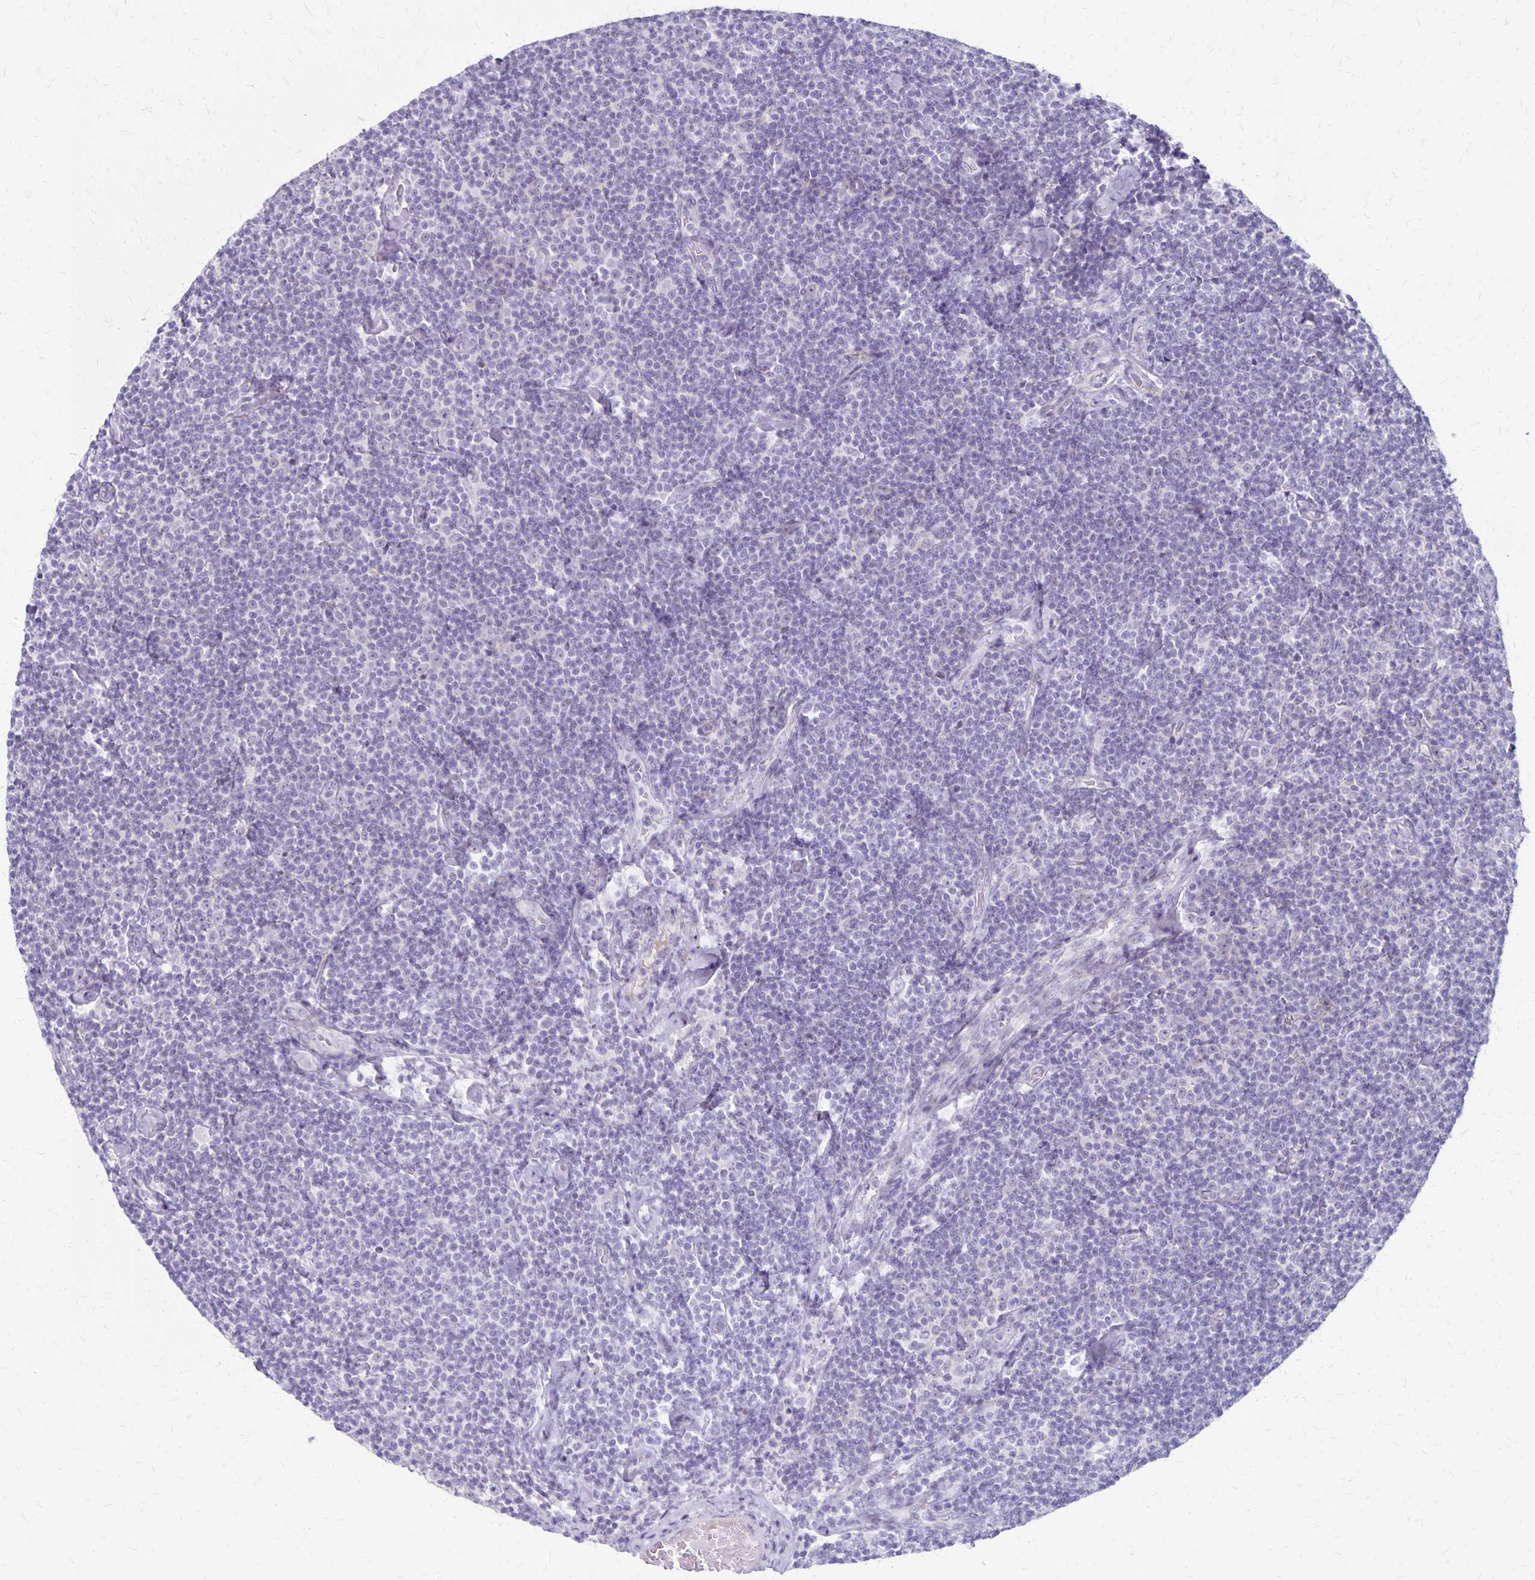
{"staining": {"intensity": "negative", "quantity": "none", "location": "none"}, "tissue": "lymphoma", "cell_type": "Tumor cells", "image_type": "cancer", "snomed": [{"axis": "morphology", "description": "Malignant lymphoma, non-Hodgkin's type, Low grade"}, {"axis": "topography", "description": "Lymph node"}], "caption": "There is no significant expression in tumor cells of lymphoma.", "gene": "HOMER1", "patient": {"sex": "male", "age": 81}}